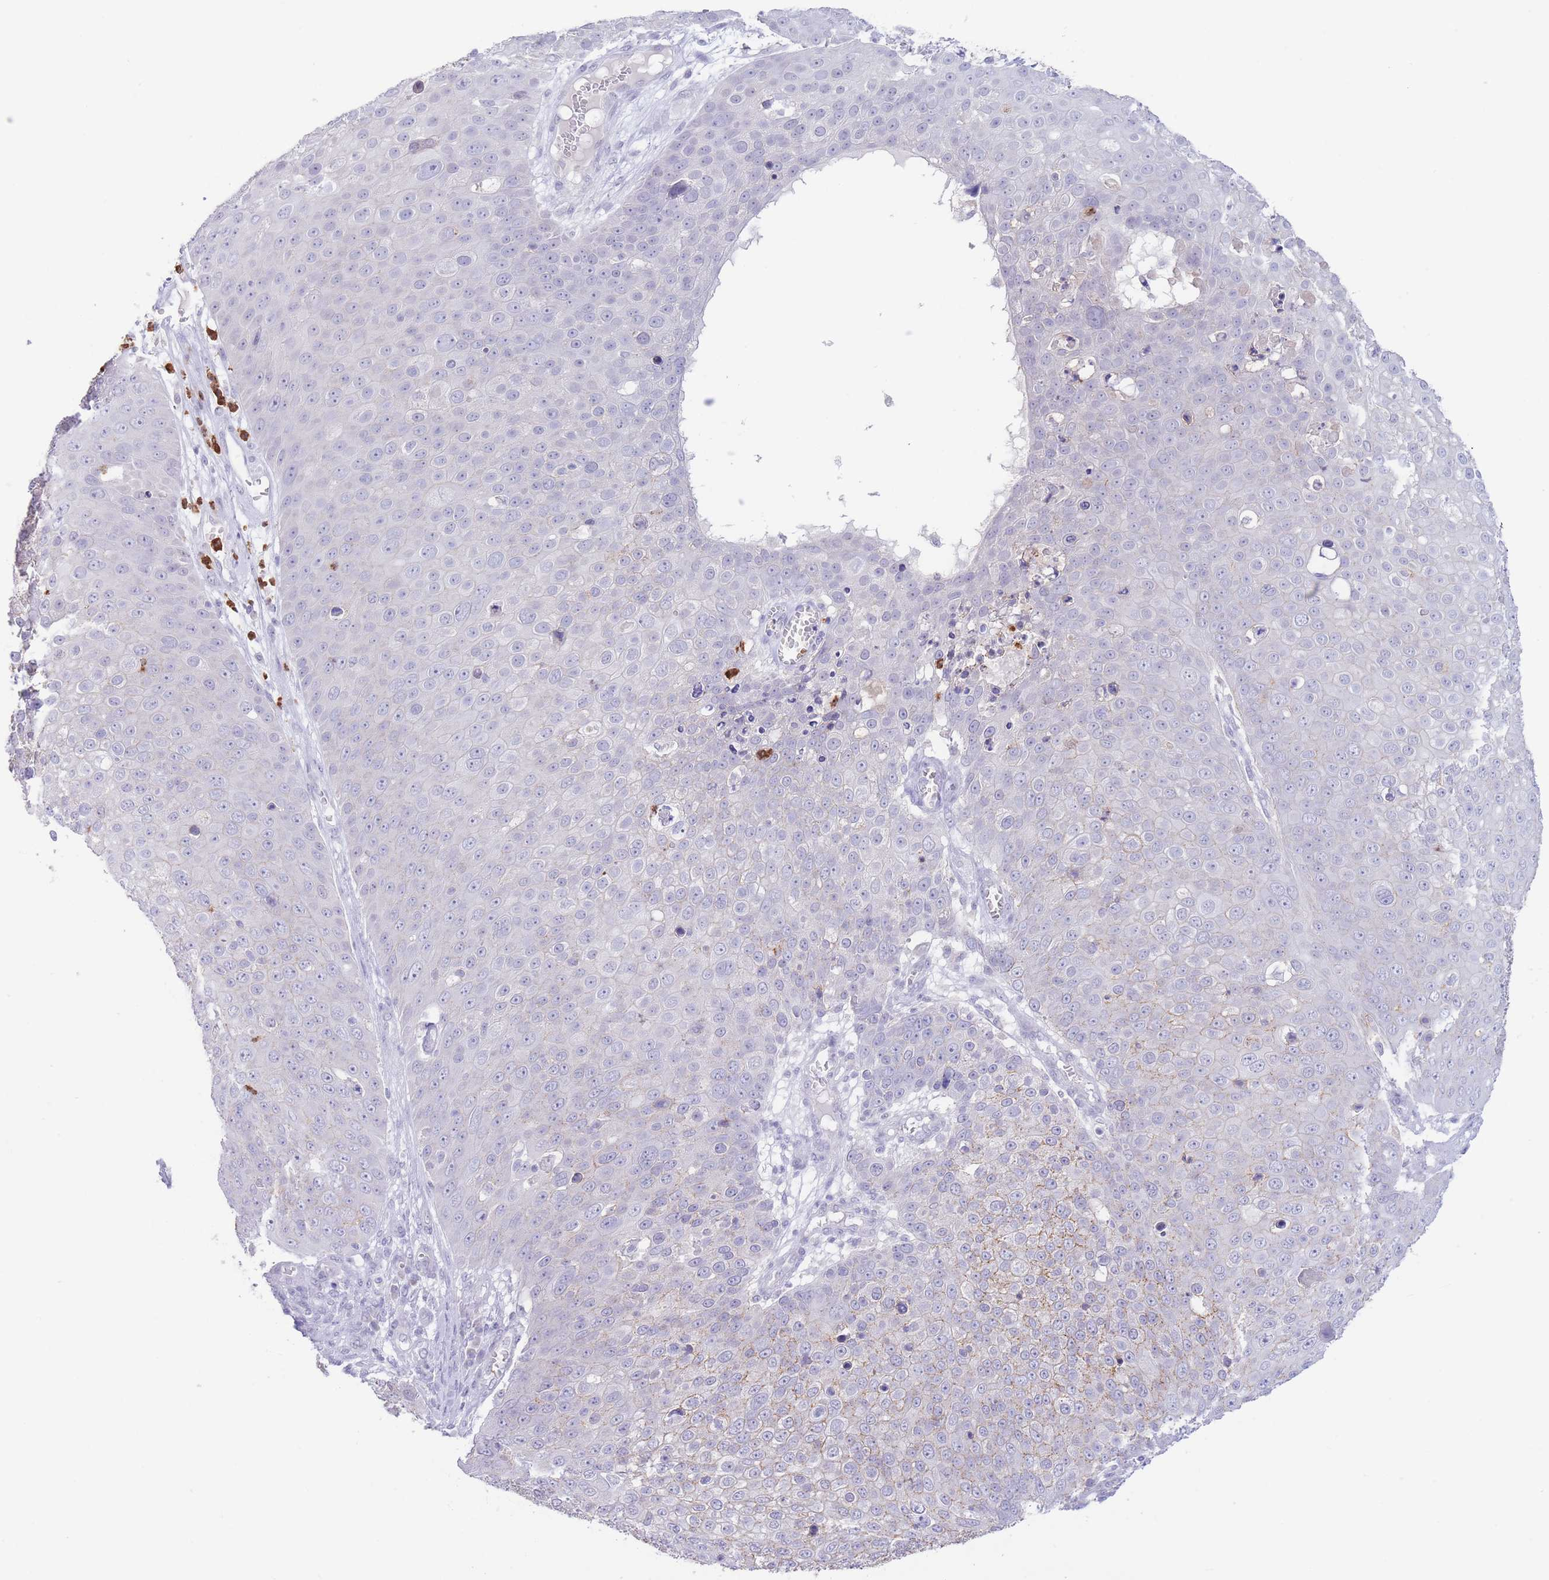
{"staining": {"intensity": "negative", "quantity": "none", "location": "none"}, "tissue": "skin cancer", "cell_type": "Tumor cells", "image_type": "cancer", "snomed": [{"axis": "morphology", "description": "Squamous cell carcinoma, NOS"}, {"axis": "topography", "description": "Skin"}], "caption": "Immunohistochemical staining of squamous cell carcinoma (skin) demonstrates no significant positivity in tumor cells.", "gene": "LCLAT1", "patient": {"sex": "male", "age": 71}}